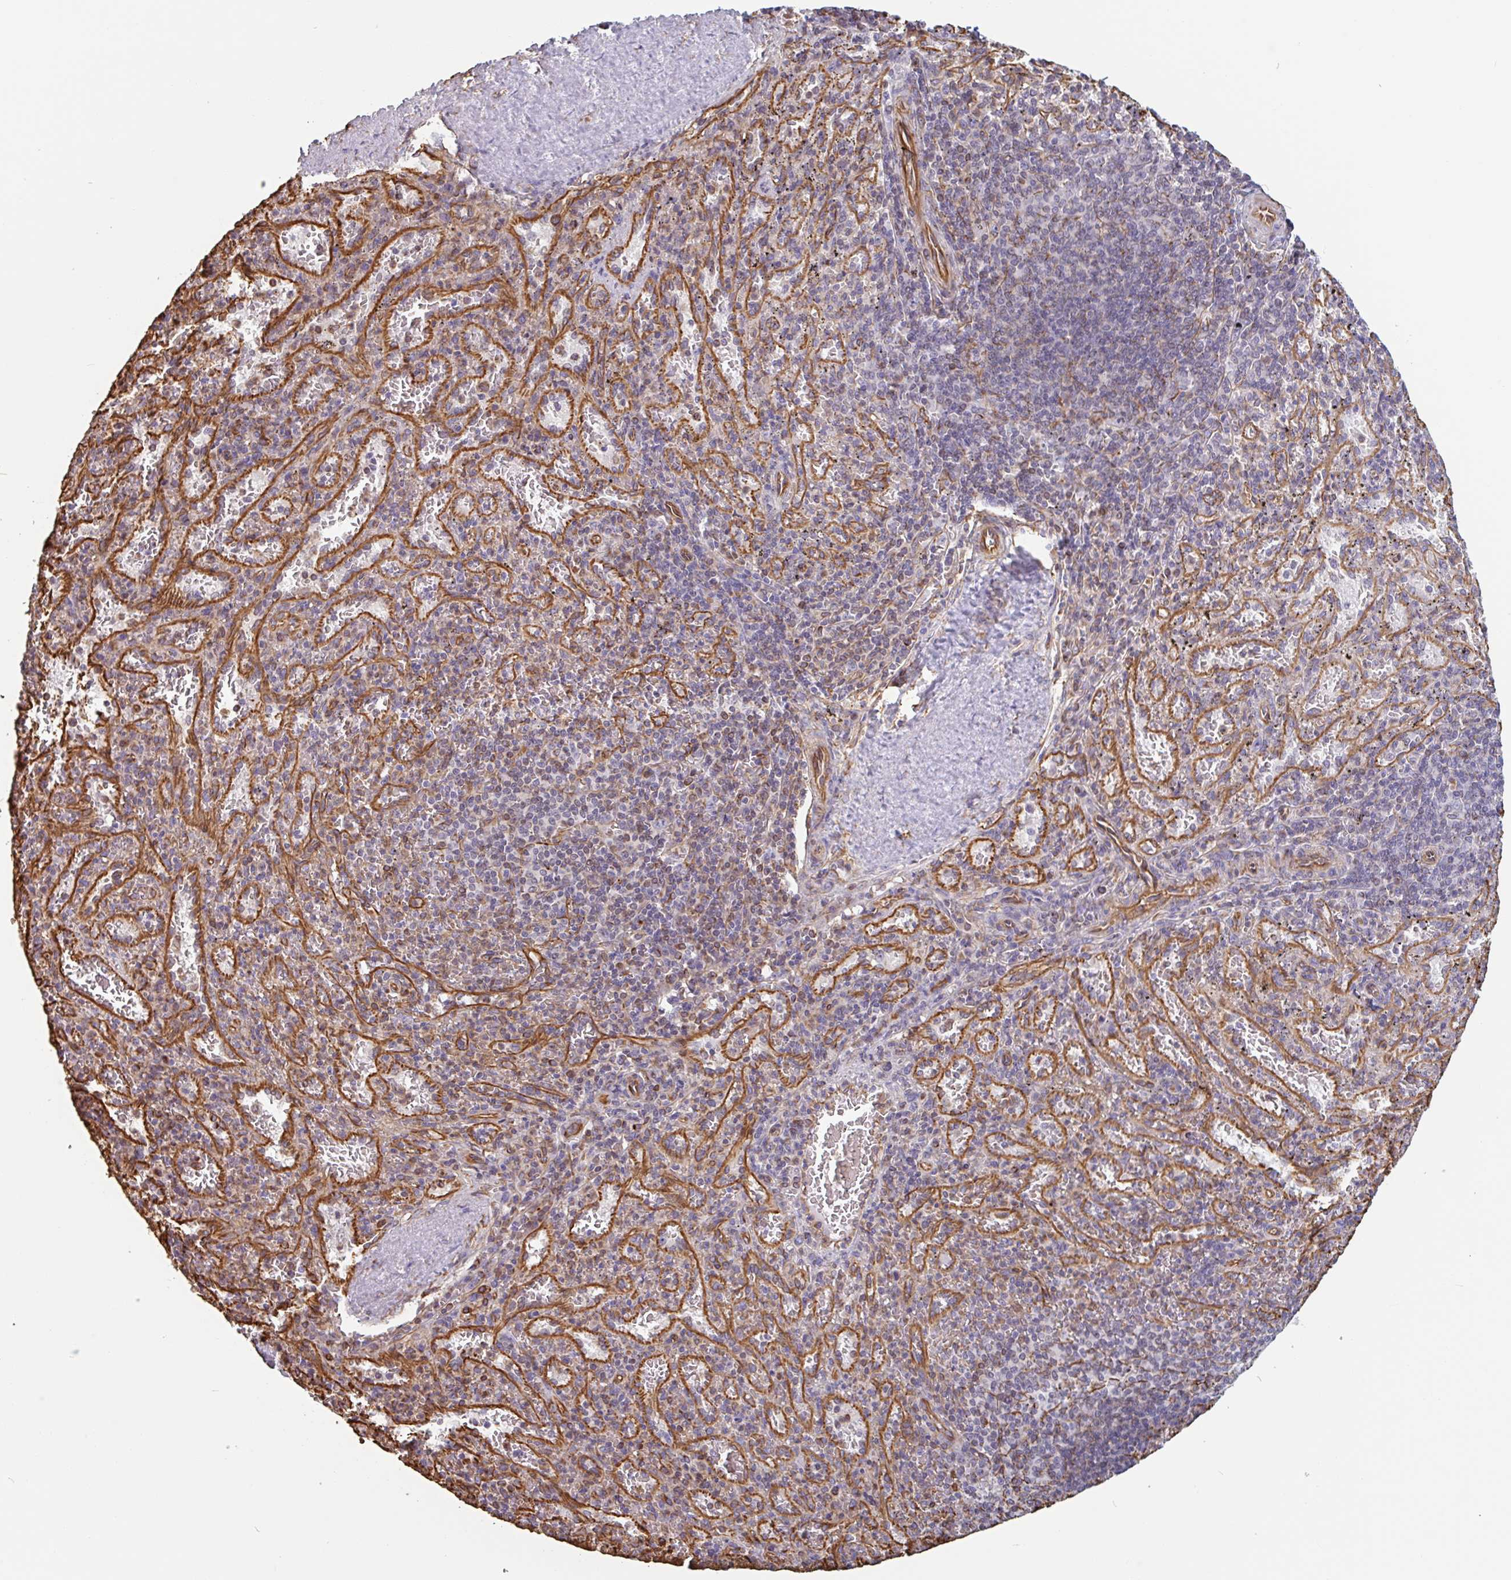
{"staining": {"intensity": "negative", "quantity": "none", "location": "none"}, "tissue": "spleen", "cell_type": "Cells in red pulp", "image_type": "normal", "snomed": [{"axis": "morphology", "description": "Normal tissue, NOS"}, {"axis": "topography", "description": "Spleen"}], "caption": "Histopathology image shows no protein expression in cells in red pulp of normal spleen.", "gene": "PPFIA1", "patient": {"sex": "male", "age": 57}}